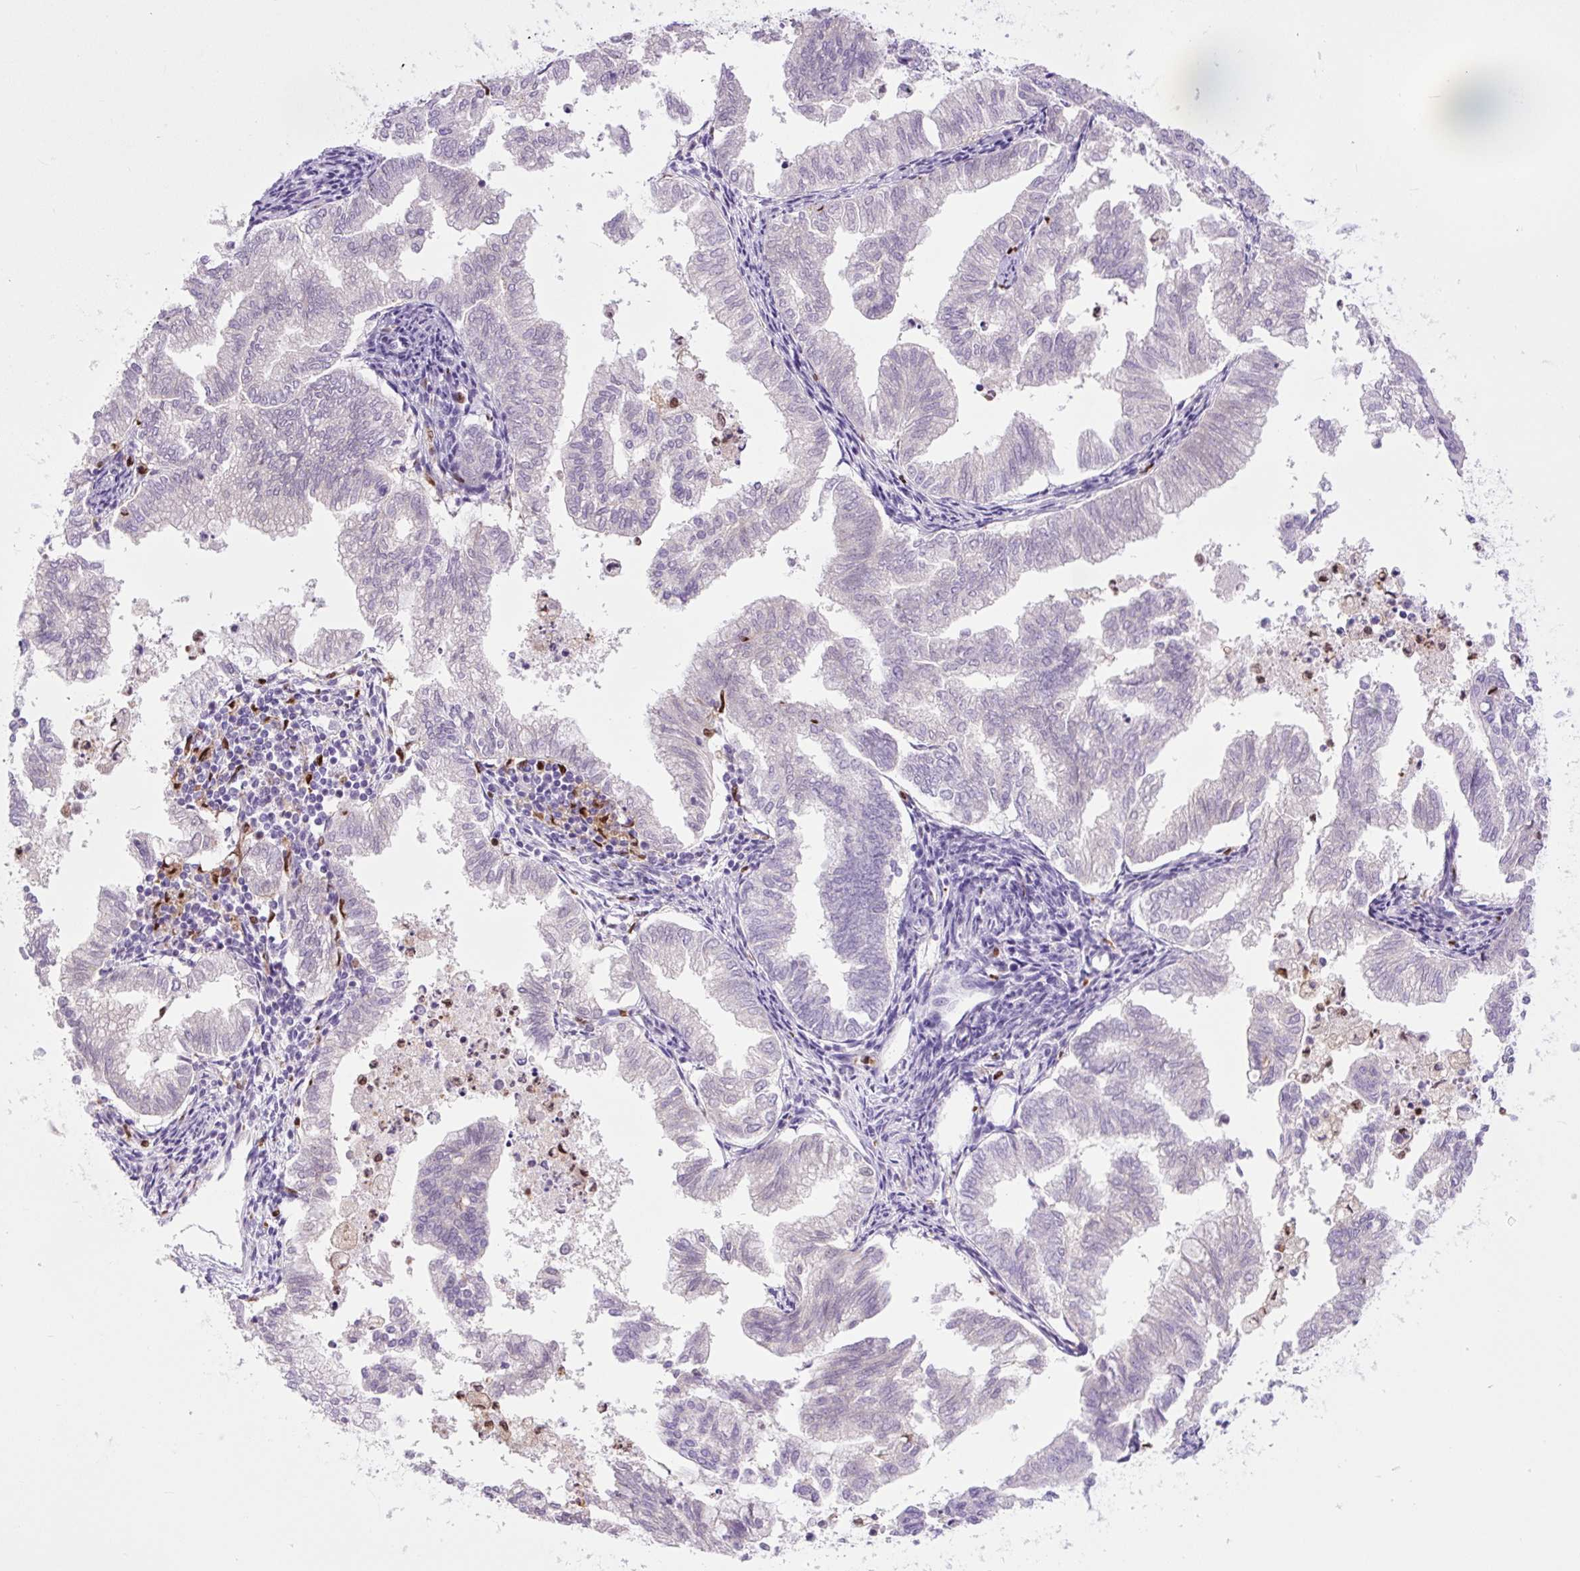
{"staining": {"intensity": "negative", "quantity": "none", "location": "none"}, "tissue": "endometrial cancer", "cell_type": "Tumor cells", "image_type": "cancer", "snomed": [{"axis": "morphology", "description": "Necrosis, NOS"}, {"axis": "morphology", "description": "Adenocarcinoma, NOS"}, {"axis": "topography", "description": "Endometrium"}], "caption": "IHC micrograph of neoplastic tissue: endometrial cancer (adenocarcinoma) stained with DAB (3,3'-diaminobenzidine) demonstrates no significant protein staining in tumor cells. The staining was performed using DAB to visualize the protein expression in brown, while the nuclei were stained in blue with hematoxylin (Magnification: 20x).", "gene": "SPI1", "patient": {"sex": "female", "age": 79}}